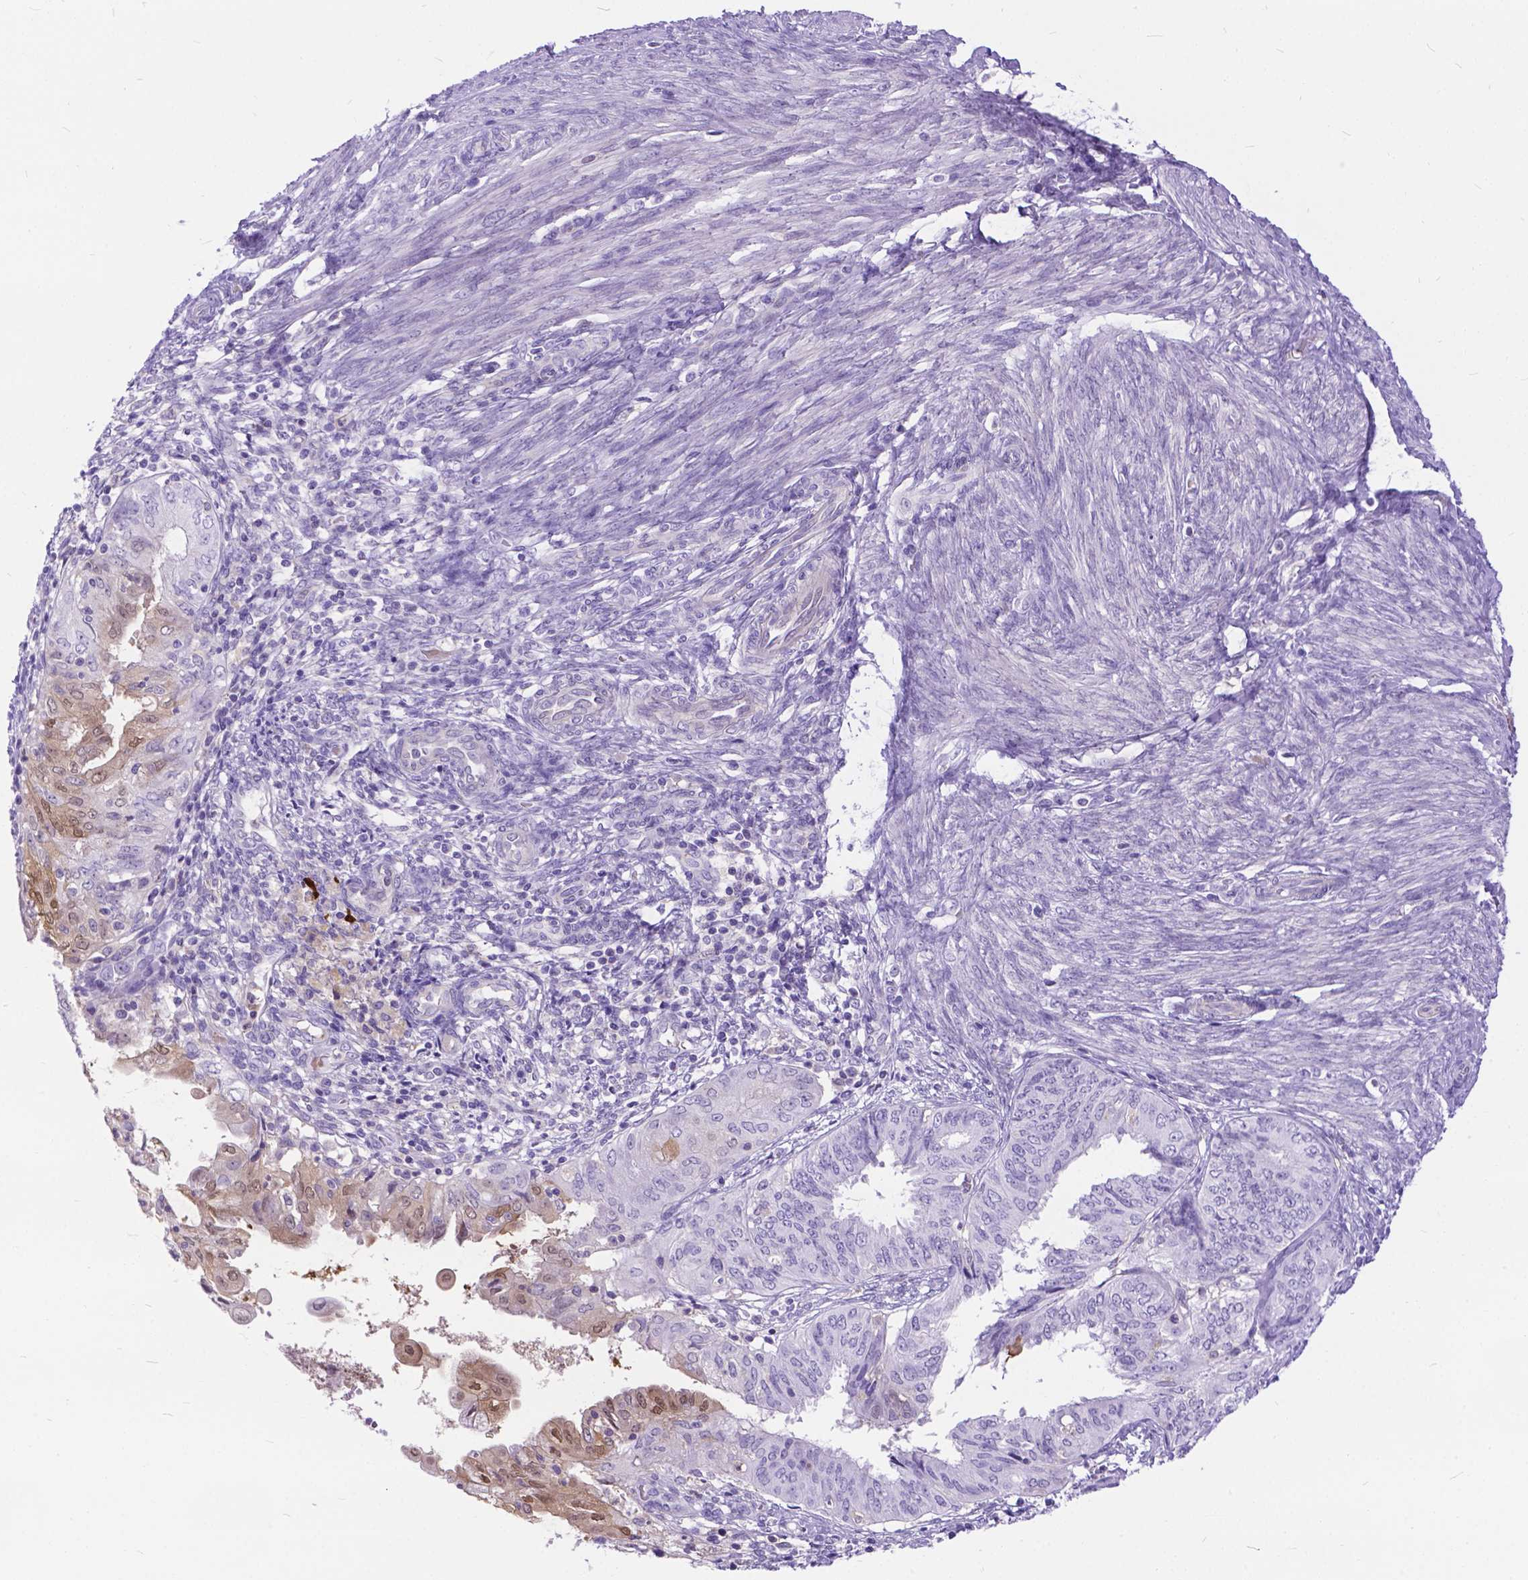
{"staining": {"intensity": "moderate", "quantity": "<25%", "location": "cytoplasmic/membranous,nuclear"}, "tissue": "endometrial cancer", "cell_type": "Tumor cells", "image_type": "cancer", "snomed": [{"axis": "morphology", "description": "Adenocarcinoma, NOS"}, {"axis": "topography", "description": "Endometrium"}], "caption": "Moderate cytoplasmic/membranous and nuclear protein staining is seen in about <25% of tumor cells in adenocarcinoma (endometrial). The staining was performed using DAB, with brown indicating positive protein expression. Nuclei are stained blue with hematoxylin.", "gene": "TMEM169", "patient": {"sex": "female", "age": 68}}